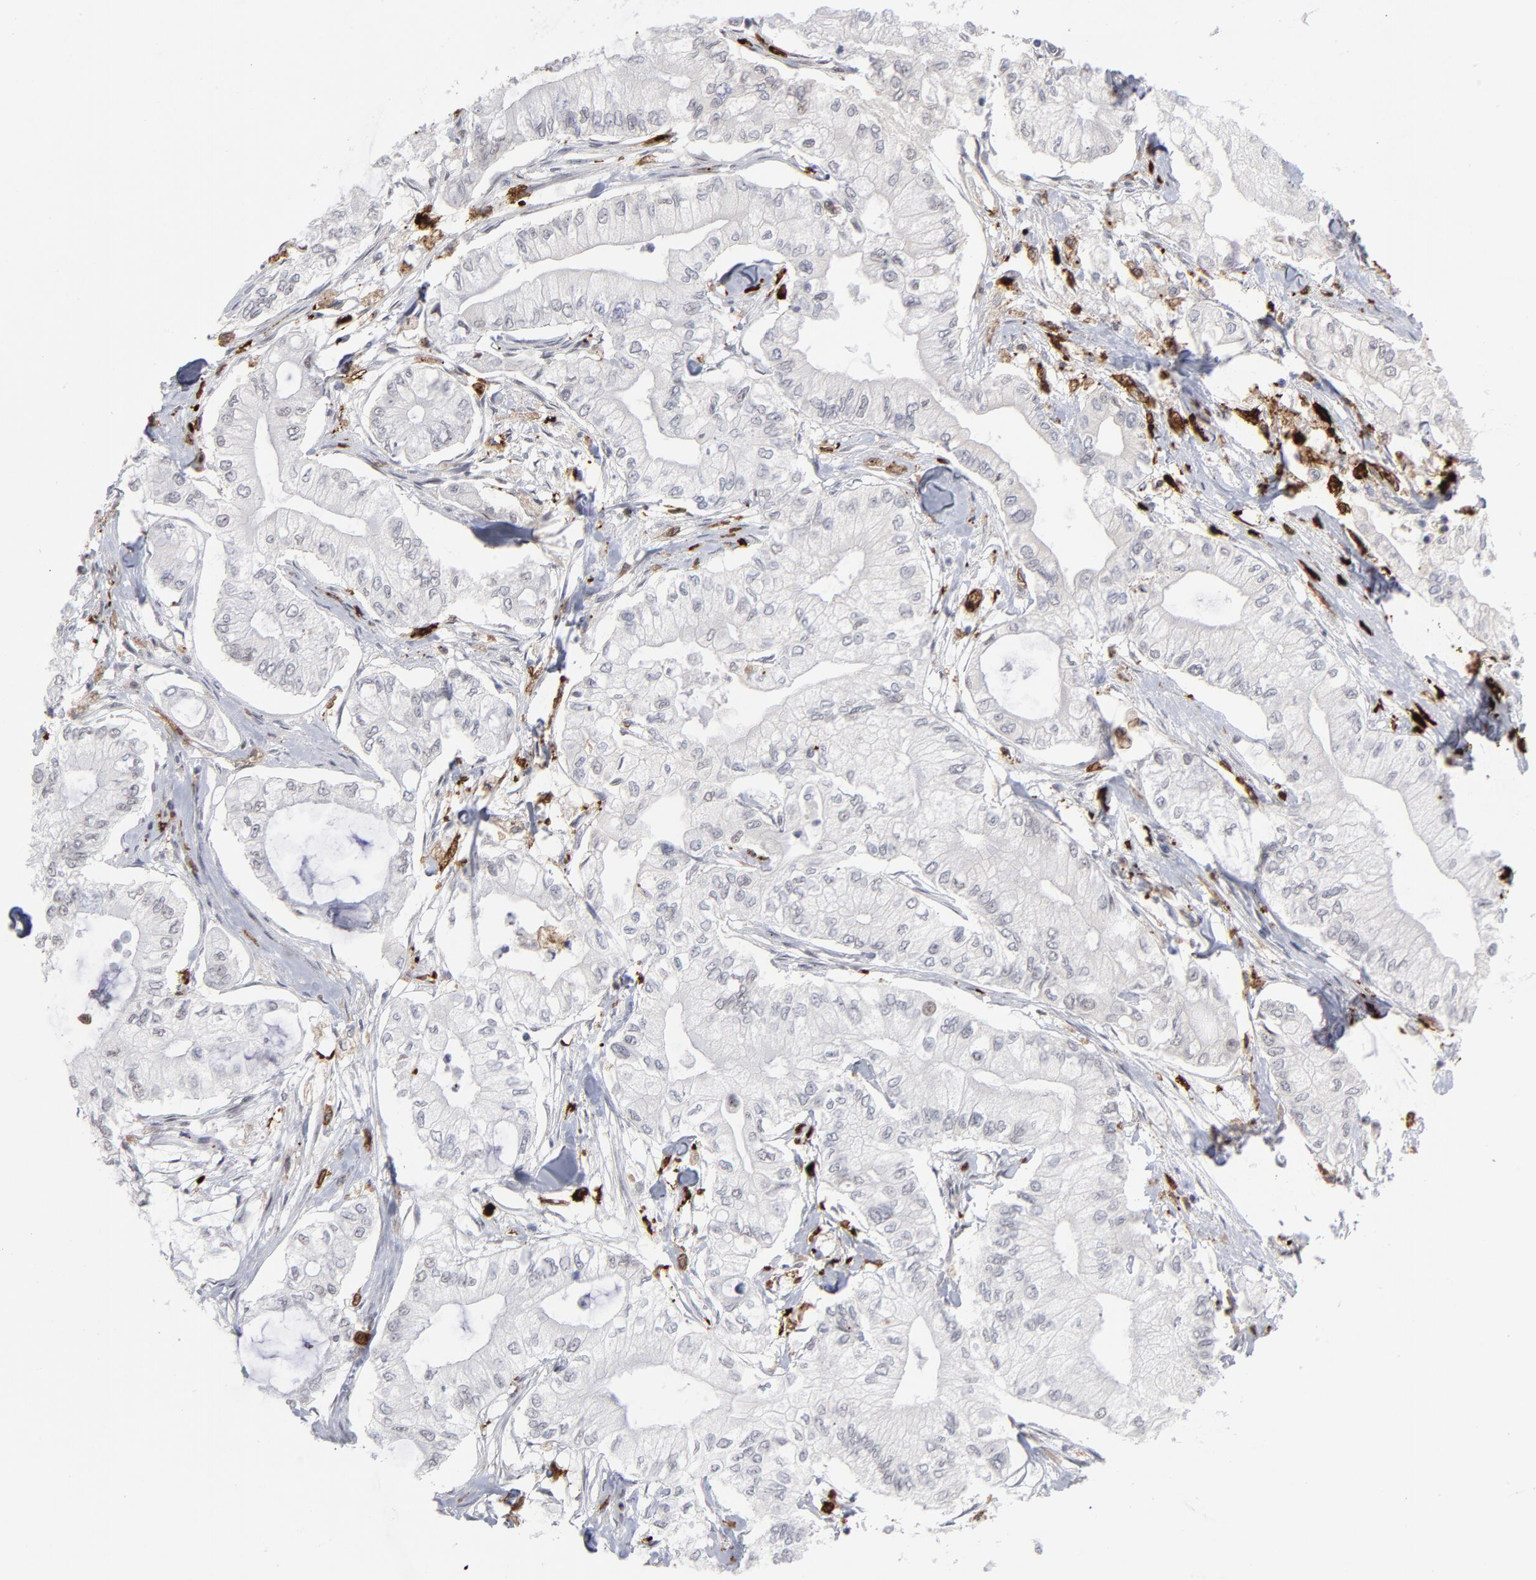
{"staining": {"intensity": "negative", "quantity": "none", "location": "none"}, "tissue": "pancreatic cancer", "cell_type": "Tumor cells", "image_type": "cancer", "snomed": [{"axis": "morphology", "description": "Adenocarcinoma, NOS"}, {"axis": "topography", "description": "Pancreas"}], "caption": "This is an immunohistochemistry image of pancreatic cancer. There is no staining in tumor cells.", "gene": "CCR2", "patient": {"sex": "male", "age": 79}}